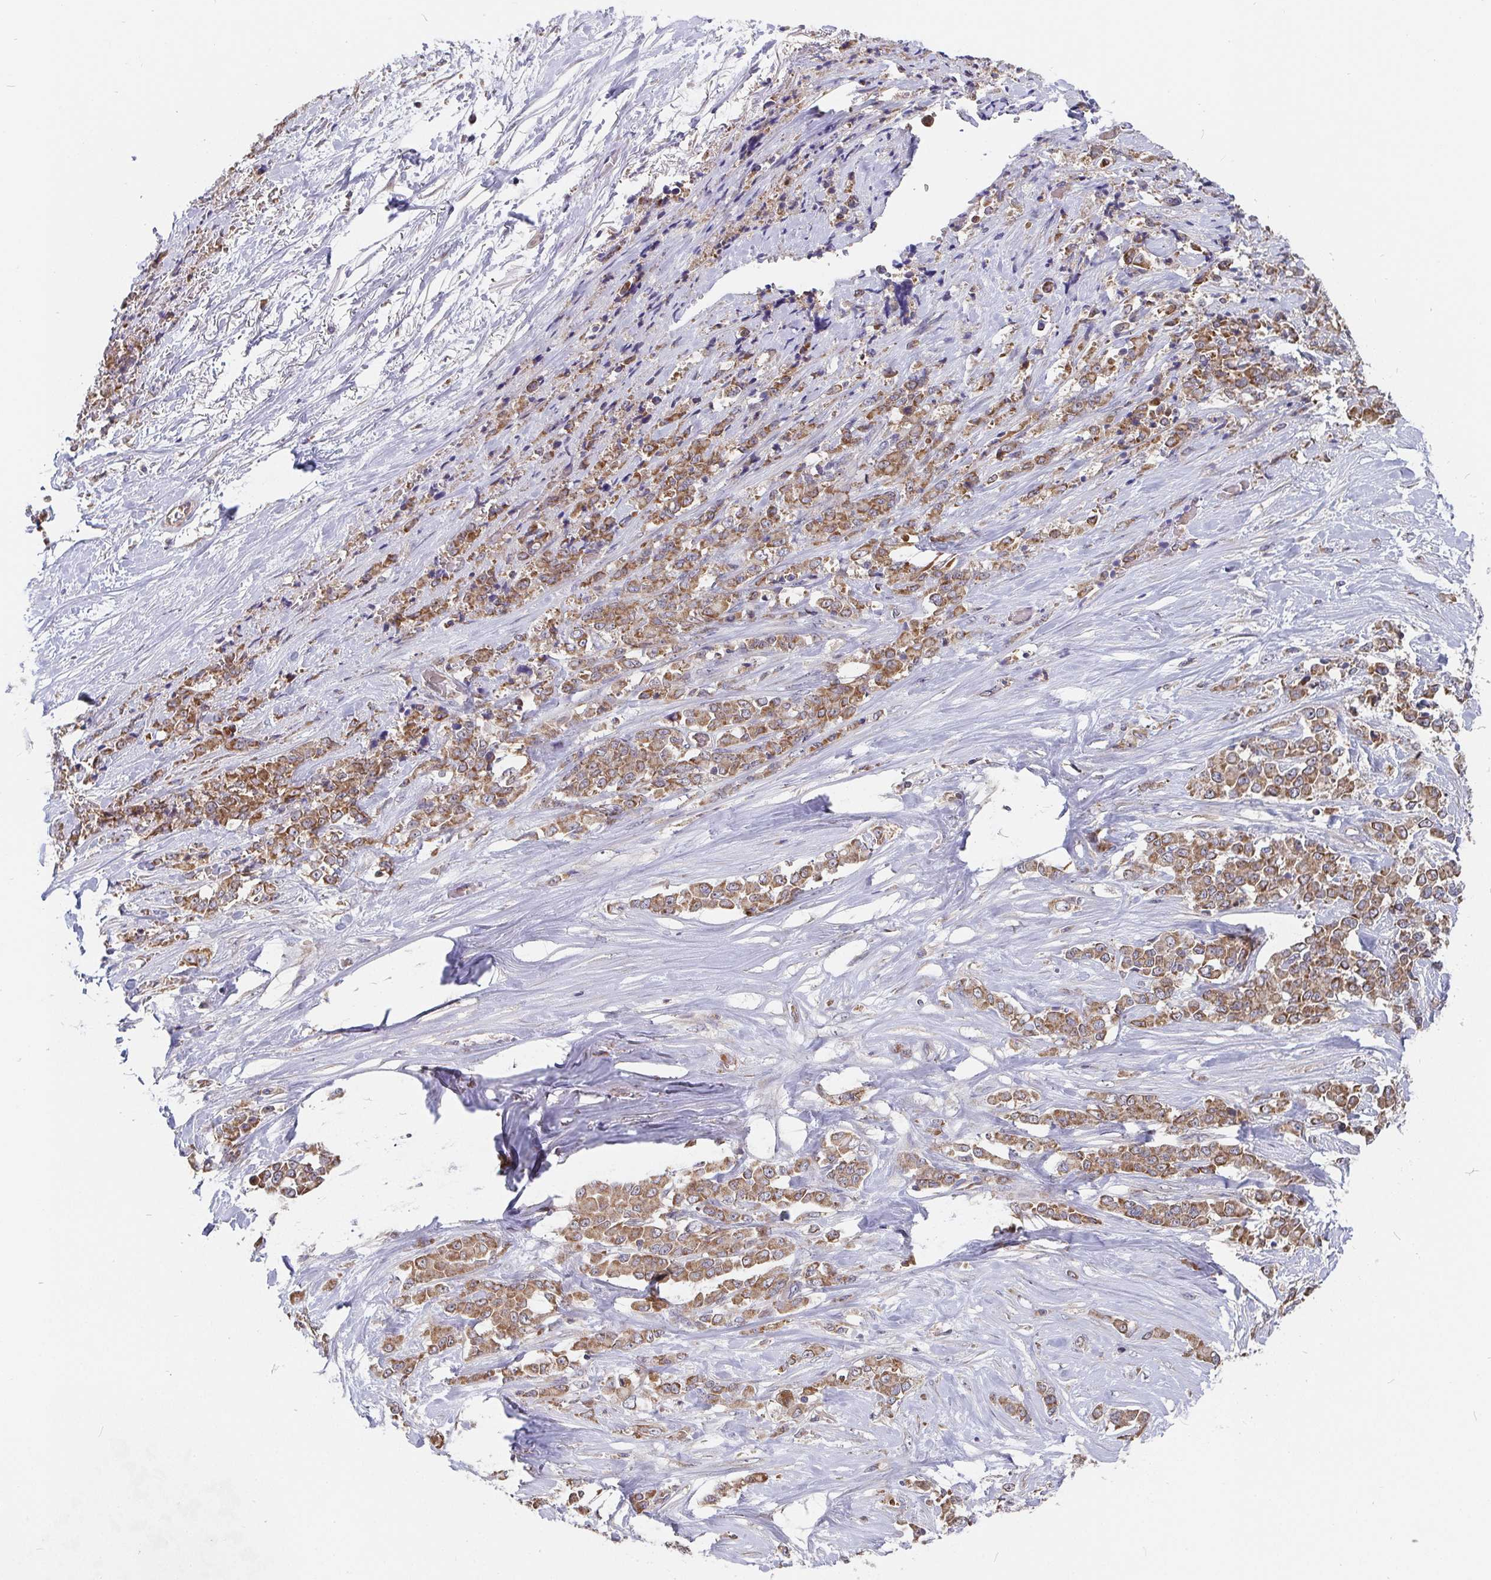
{"staining": {"intensity": "moderate", "quantity": ">75%", "location": "cytoplasmic/membranous"}, "tissue": "stomach cancer", "cell_type": "Tumor cells", "image_type": "cancer", "snomed": [{"axis": "morphology", "description": "Adenocarcinoma, NOS"}, {"axis": "topography", "description": "Stomach"}], "caption": "Human stomach cancer stained with a brown dye reveals moderate cytoplasmic/membranous positive staining in about >75% of tumor cells.", "gene": "PDF", "patient": {"sex": "female", "age": 76}}